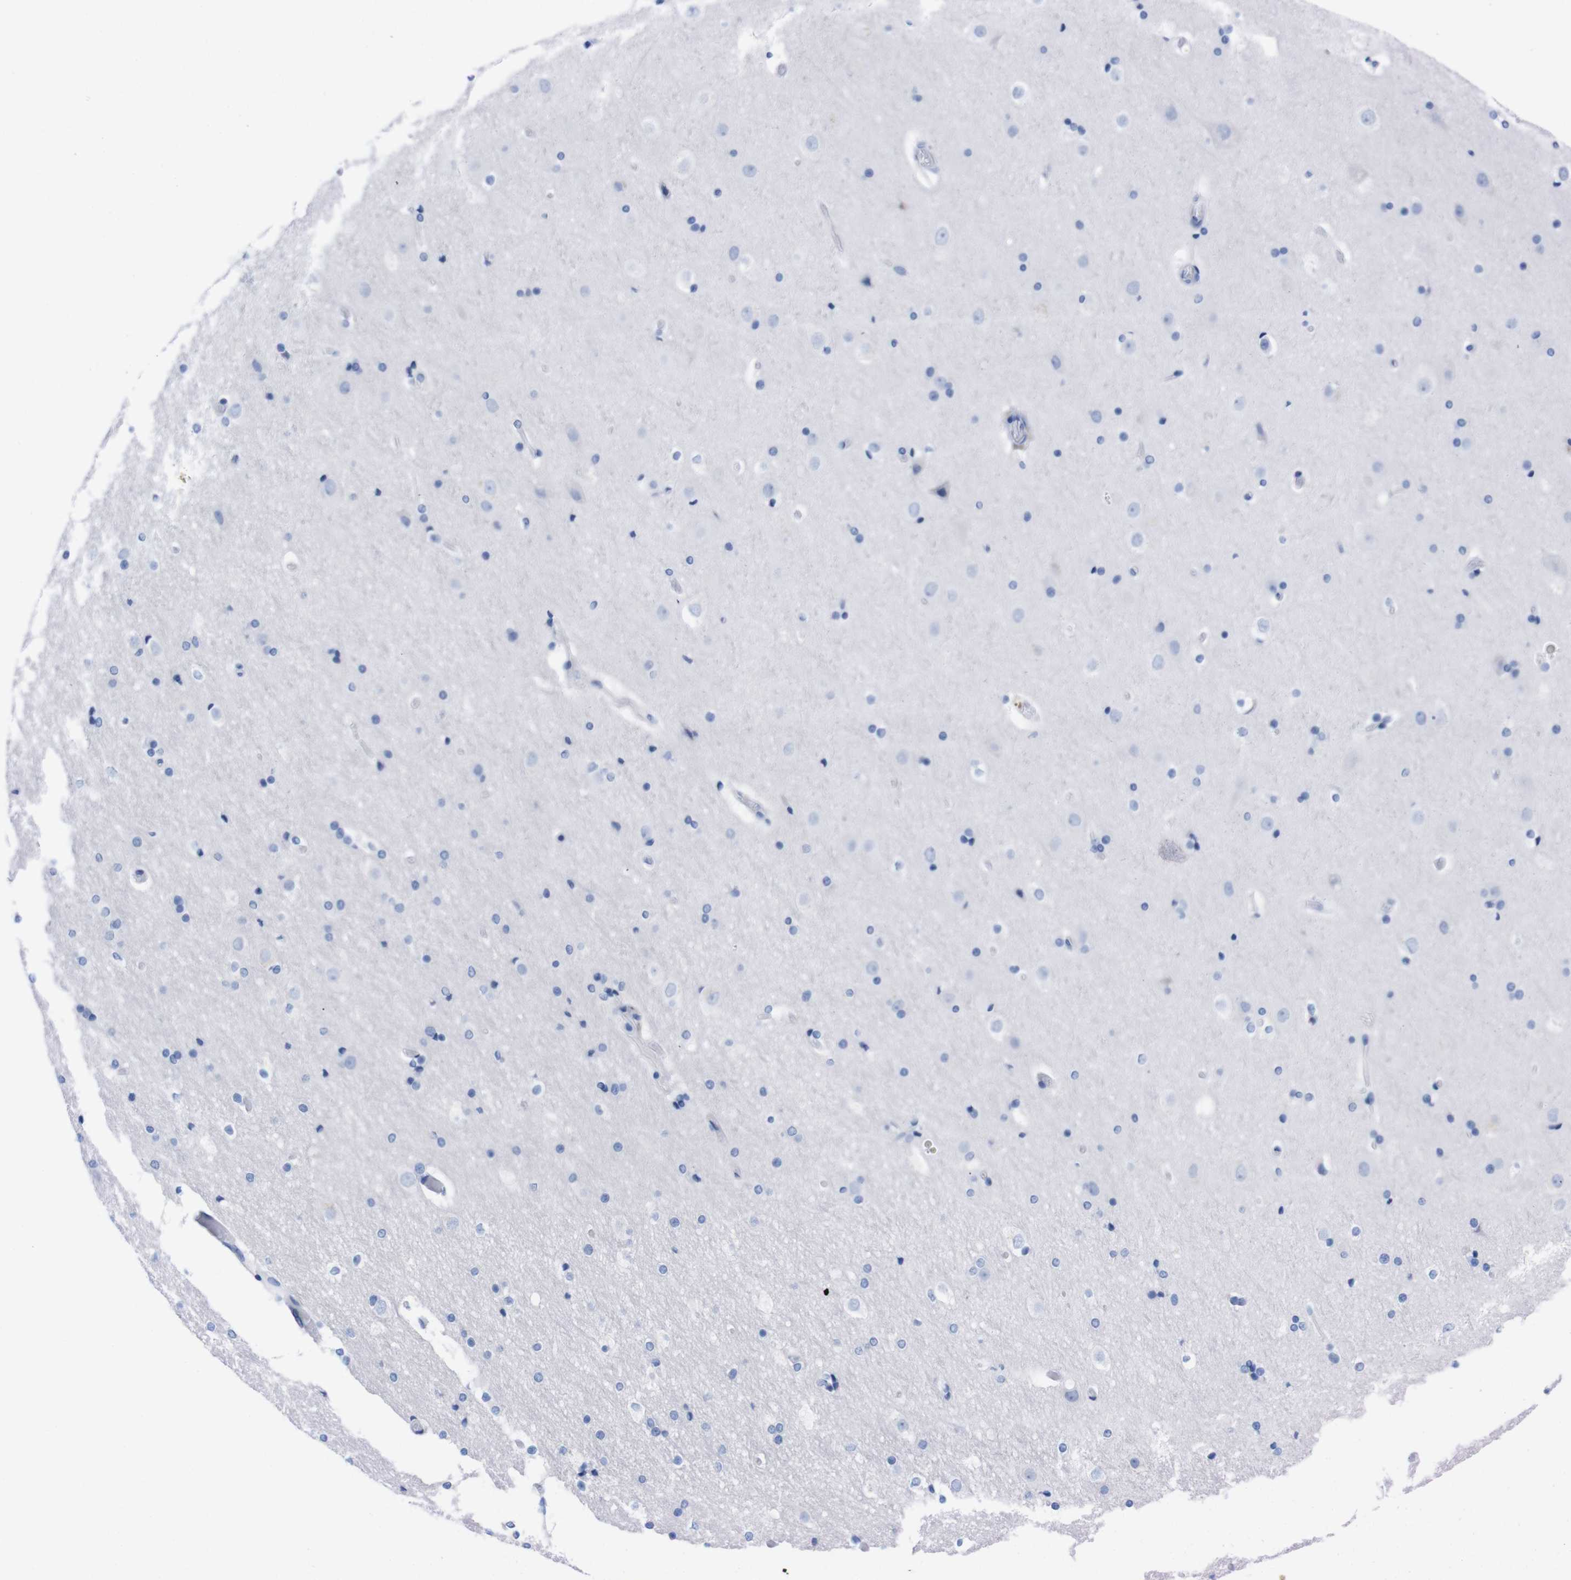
{"staining": {"intensity": "negative", "quantity": "none", "location": "none"}, "tissue": "cerebral cortex", "cell_type": "Endothelial cells", "image_type": "normal", "snomed": [{"axis": "morphology", "description": "Normal tissue, NOS"}, {"axis": "topography", "description": "Cerebral cortex"}], "caption": "Endothelial cells are negative for protein expression in normal human cerebral cortex.", "gene": "TMEM243", "patient": {"sex": "male", "age": 57}}